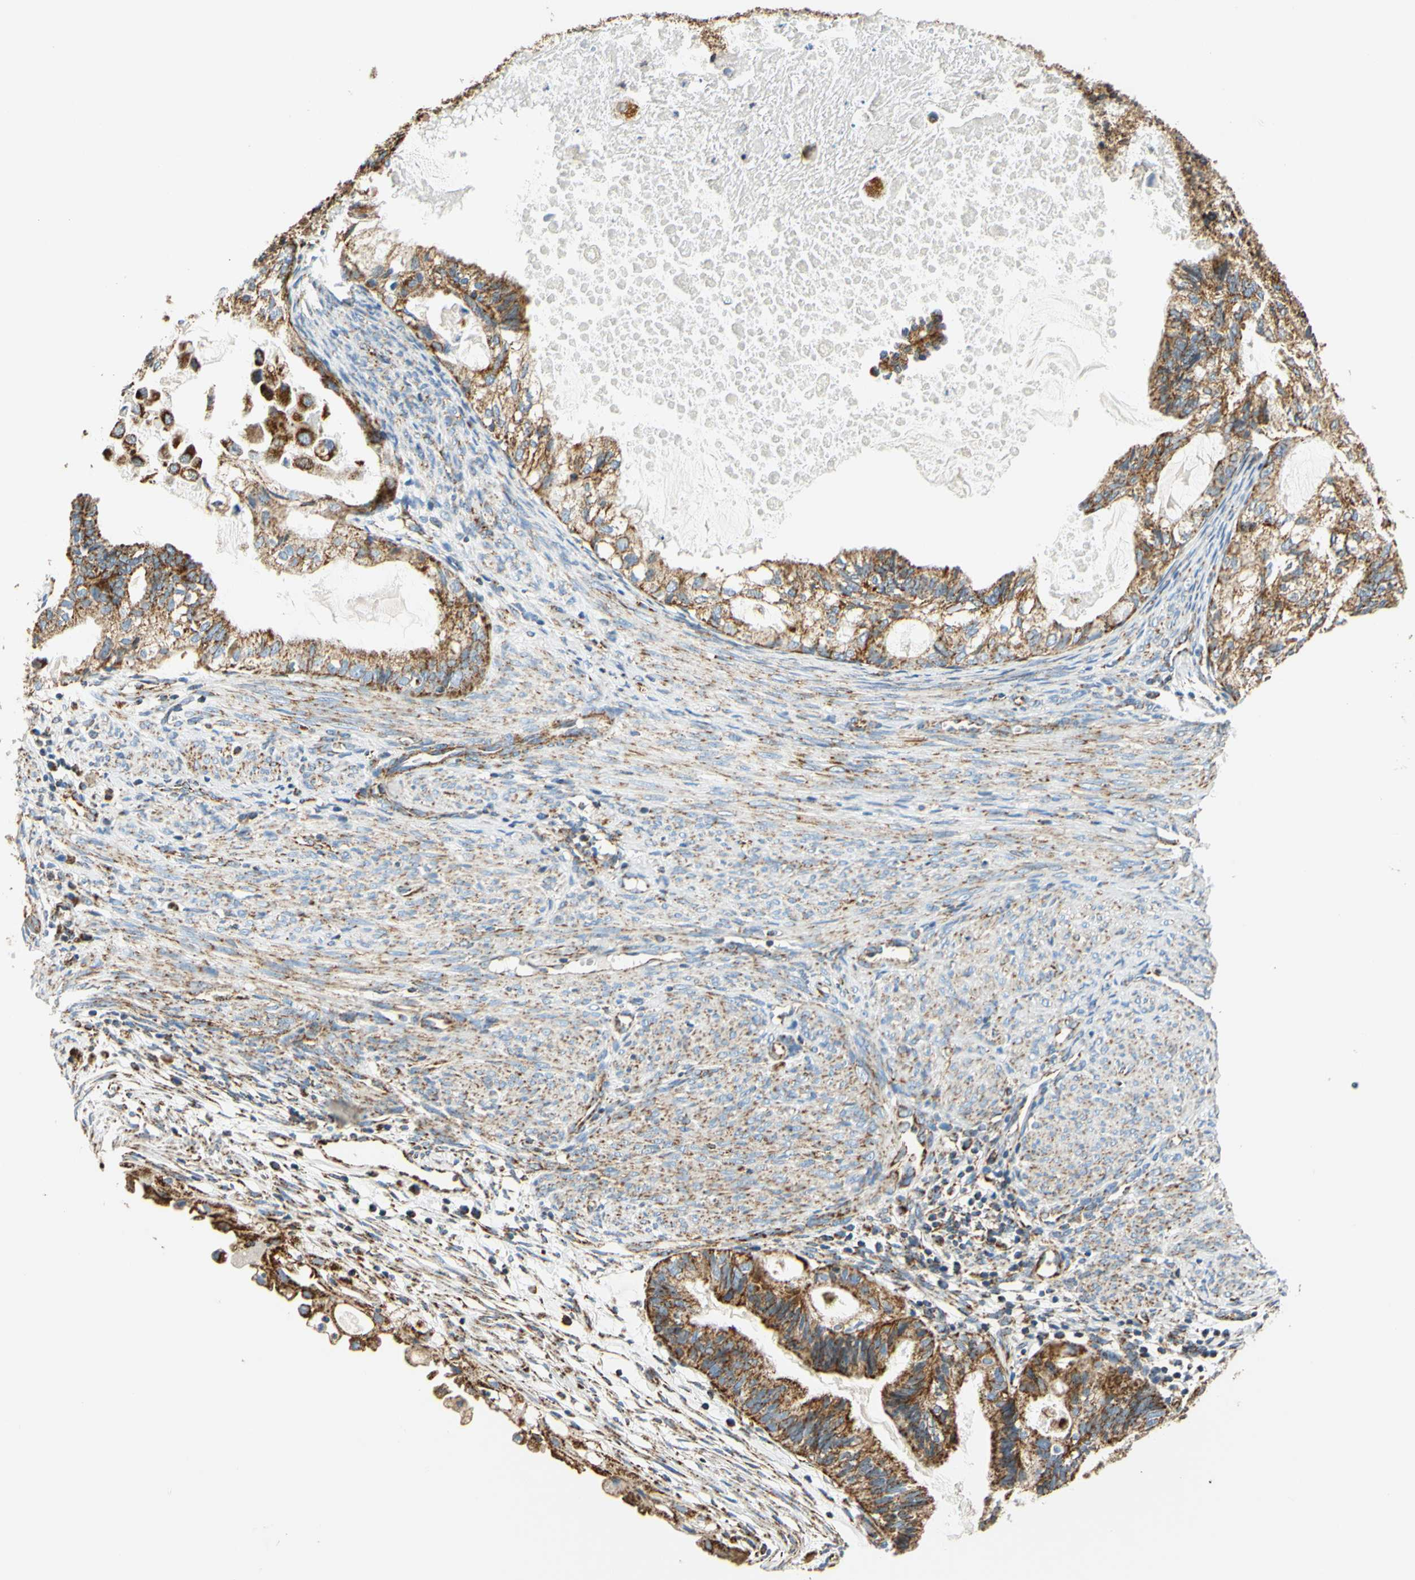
{"staining": {"intensity": "strong", "quantity": ">75%", "location": "cytoplasmic/membranous"}, "tissue": "cervical cancer", "cell_type": "Tumor cells", "image_type": "cancer", "snomed": [{"axis": "morphology", "description": "Normal tissue, NOS"}, {"axis": "morphology", "description": "Adenocarcinoma, NOS"}, {"axis": "topography", "description": "Cervix"}, {"axis": "topography", "description": "Endometrium"}], "caption": "The histopathology image displays a brown stain indicating the presence of a protein in the cytoplasmic/membranous of tumor cells in cervical cancer.", "gene": "MAVS", "patient": {"sex": "female", "age": 86}}